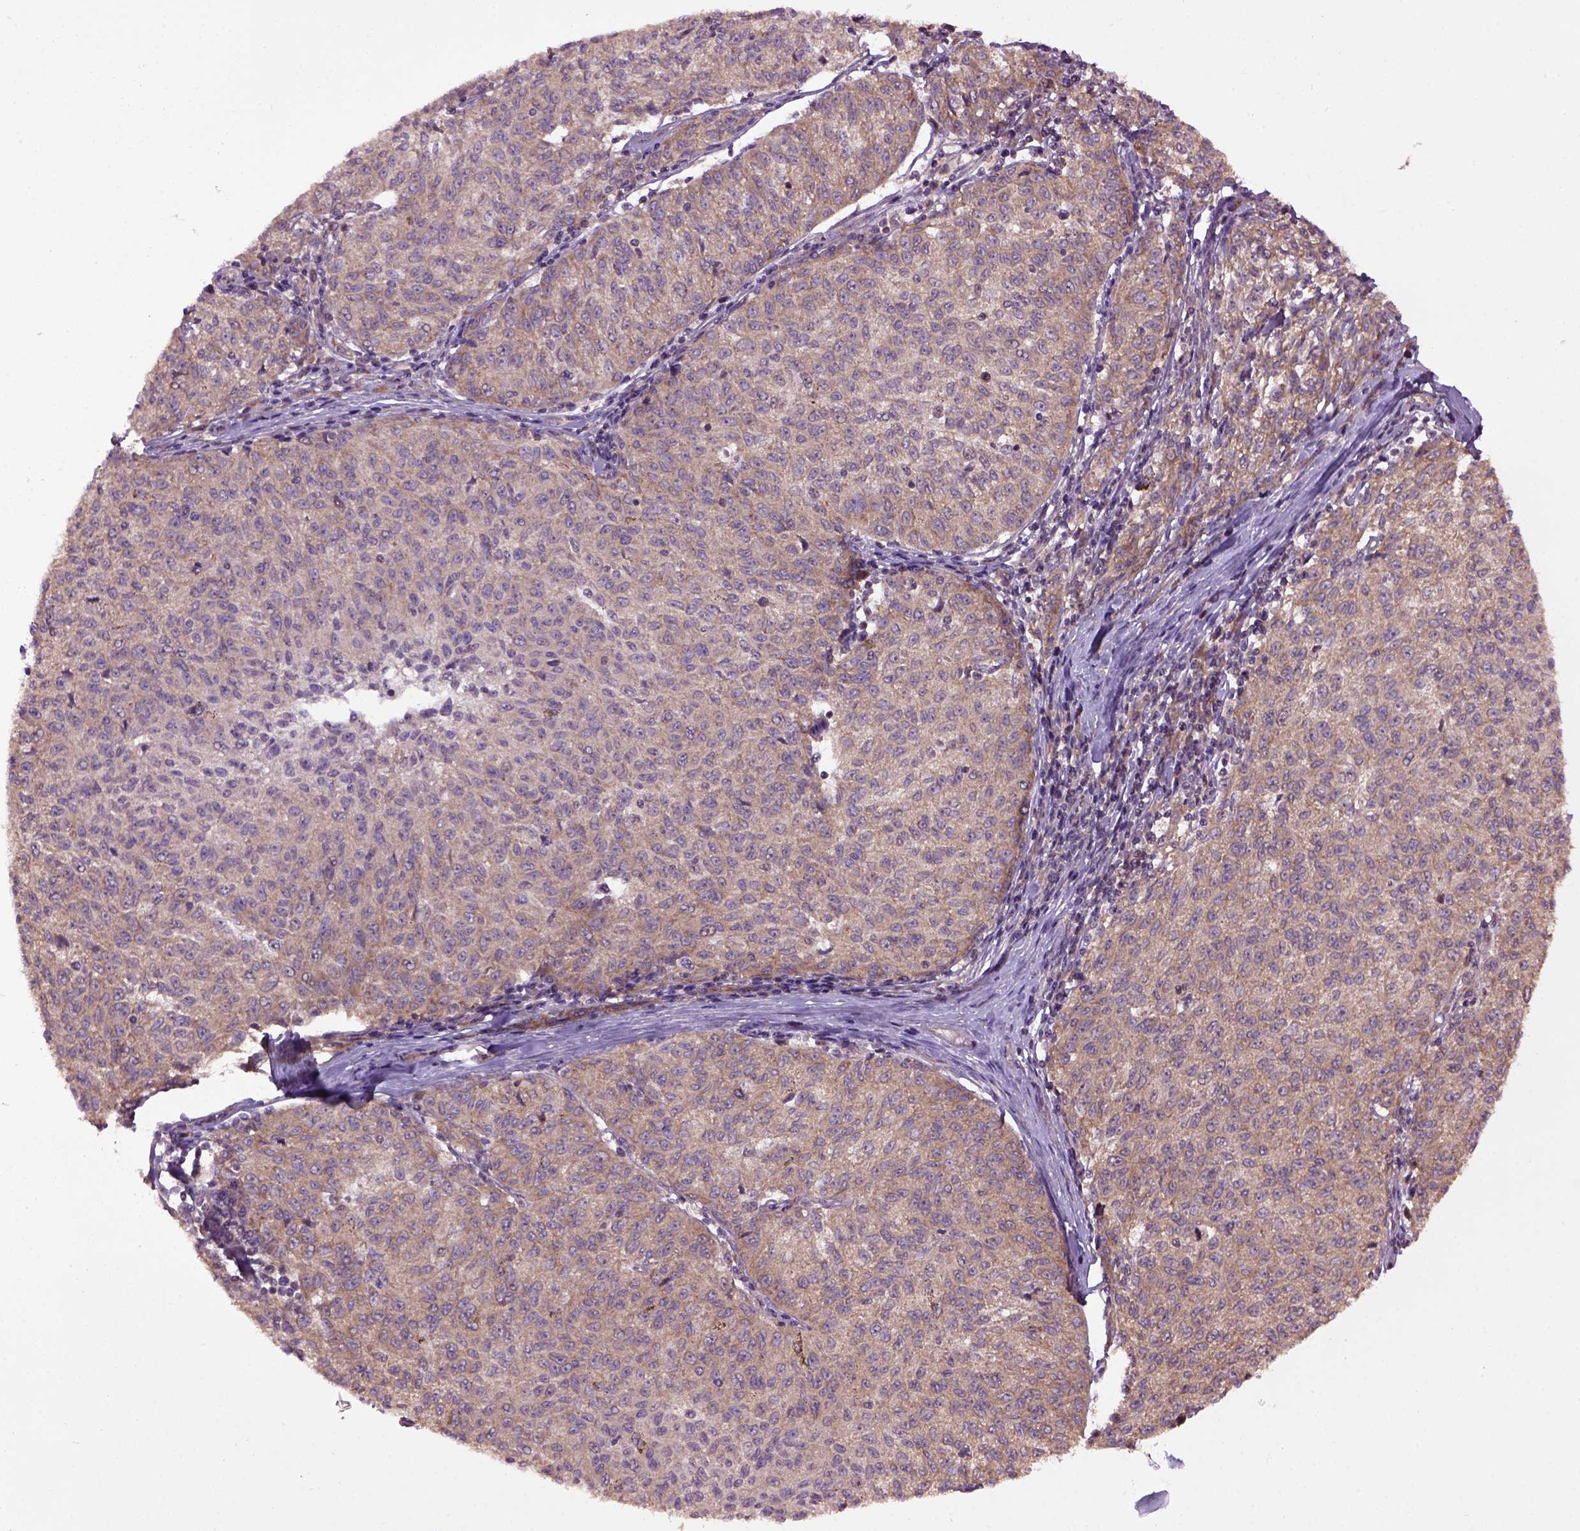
{"staining": {"intensity": "moderate", "quantity": ">75%", "location": "cytoplasmic/membranous"}, "tissue": "melanoma", "cell_type": "Tumor cells", "image_type": "cancer", "snomed": [{"axis": "morphology", "description": "Malignant melanoma, NOS"}, {"axis": "topography", "description": "Skin"}], "caption": "Immunohistochemistry (IHC) staining of melanoma, which shows medium levels of moderate cytoplasmic/membranous positivity in approximately >75% of tumor cells indicating moderate cytoplasmic/membranous protein positivity. The staining was performed using DAB (3,3'-diaminobenzidine) (brown) for protein detection and nuclei were counterstained in hematoxylin (blue).", "gene": "WDR48", "patient": {"sex": "female", "age": 72}}